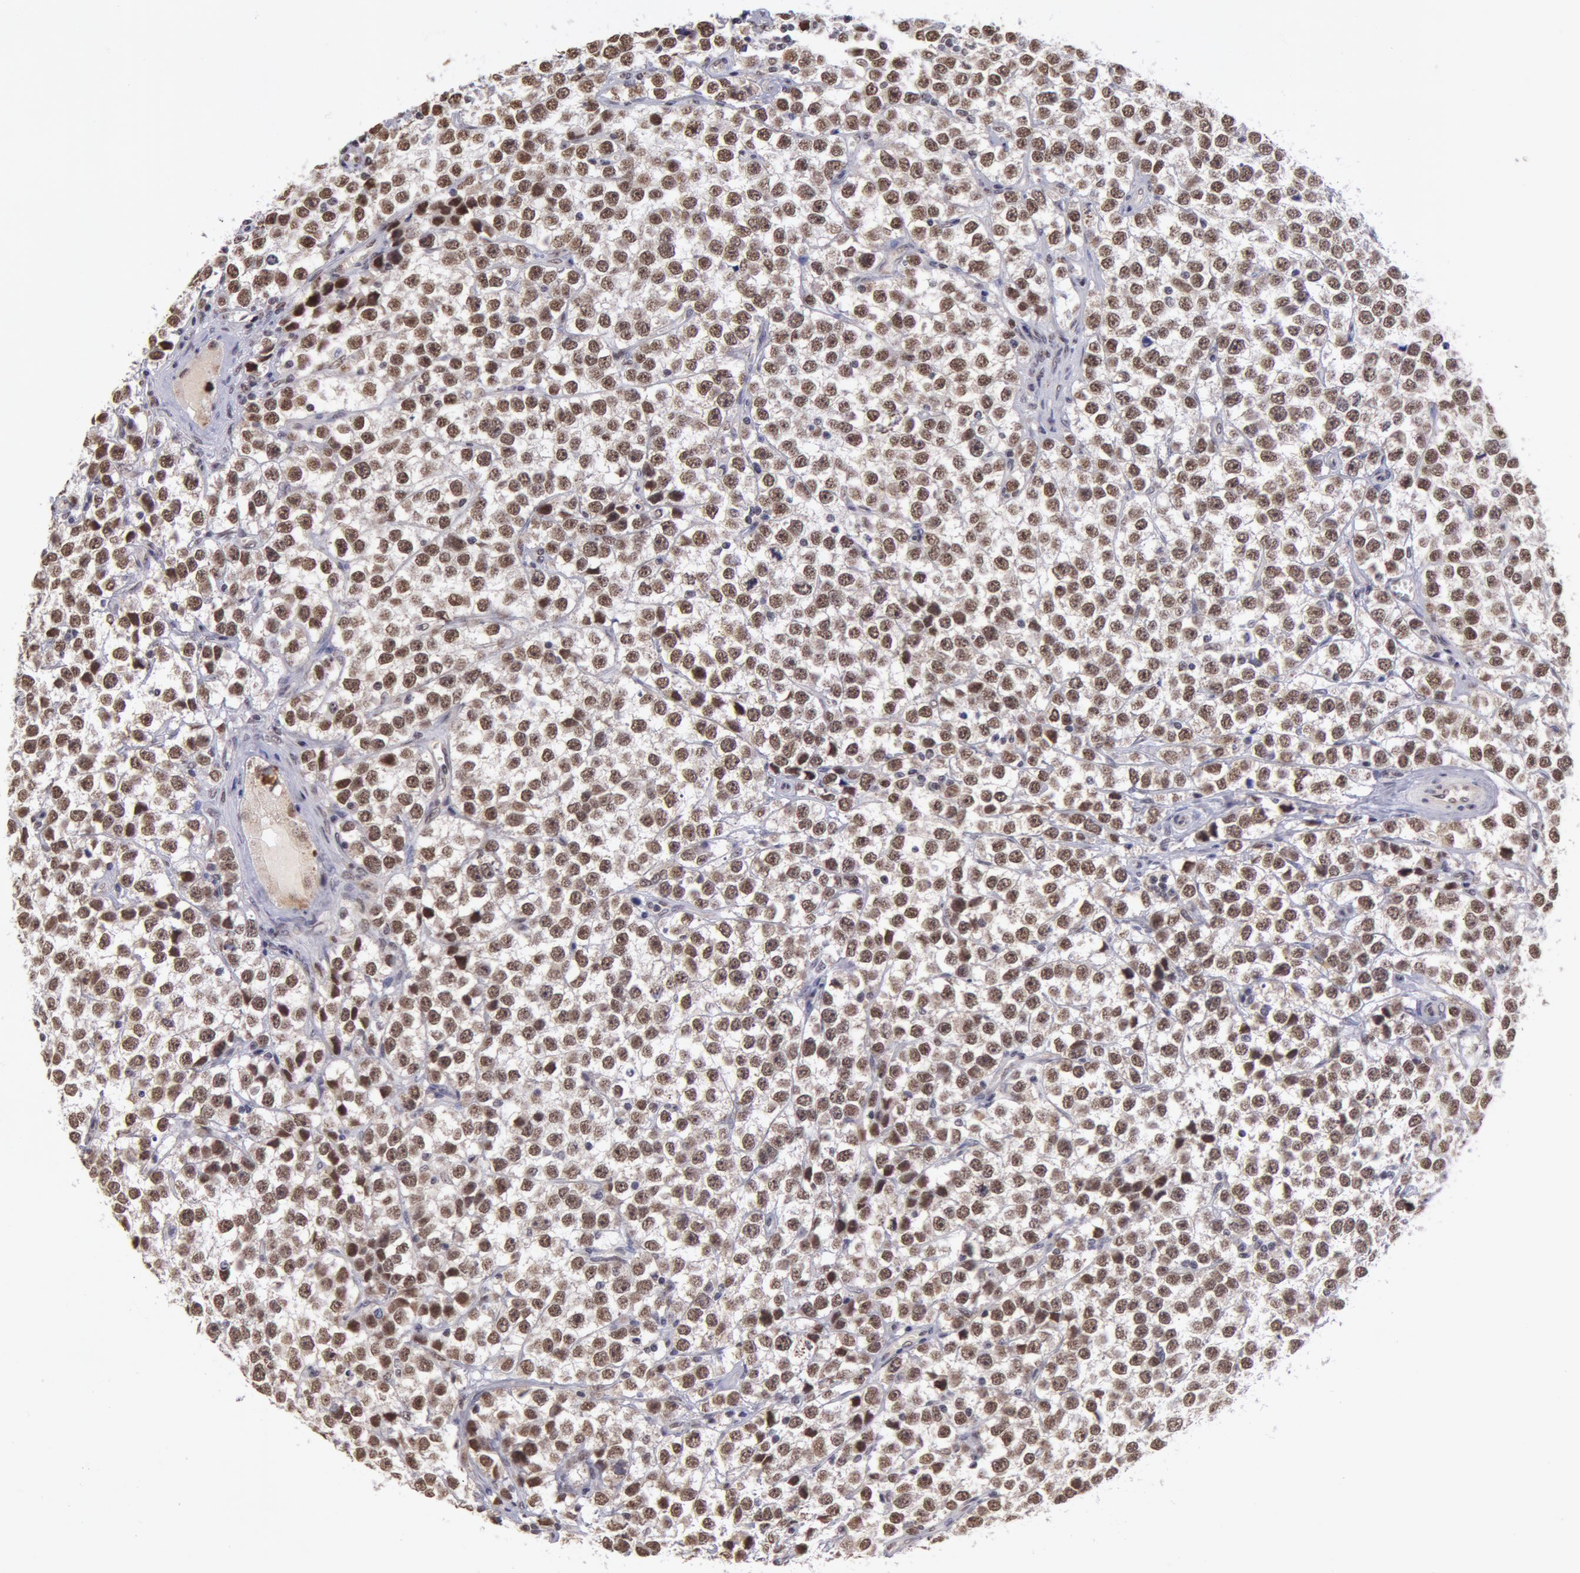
{"staining": {"intensity": "moderate", "quantity": "25%-75%", "location": "nuclear"}, "tissue": "testis cancer", "cell_type": "Tumor cells", "image_type": "cancer", "snomed": [{"axis": "morphology", "description": "Seminoma, NOS"}, {"axis": "topography", "description": "Testis"}], "caption": "IHC photomicrograph of human testis cancer (seminoma) stained for a protein (brown), which displays medium levels of moderate nuclear staining in about 25%-75% of tumor cells.", "gene": "VRTN", "patient": {"sex": "male", "age": 25}}